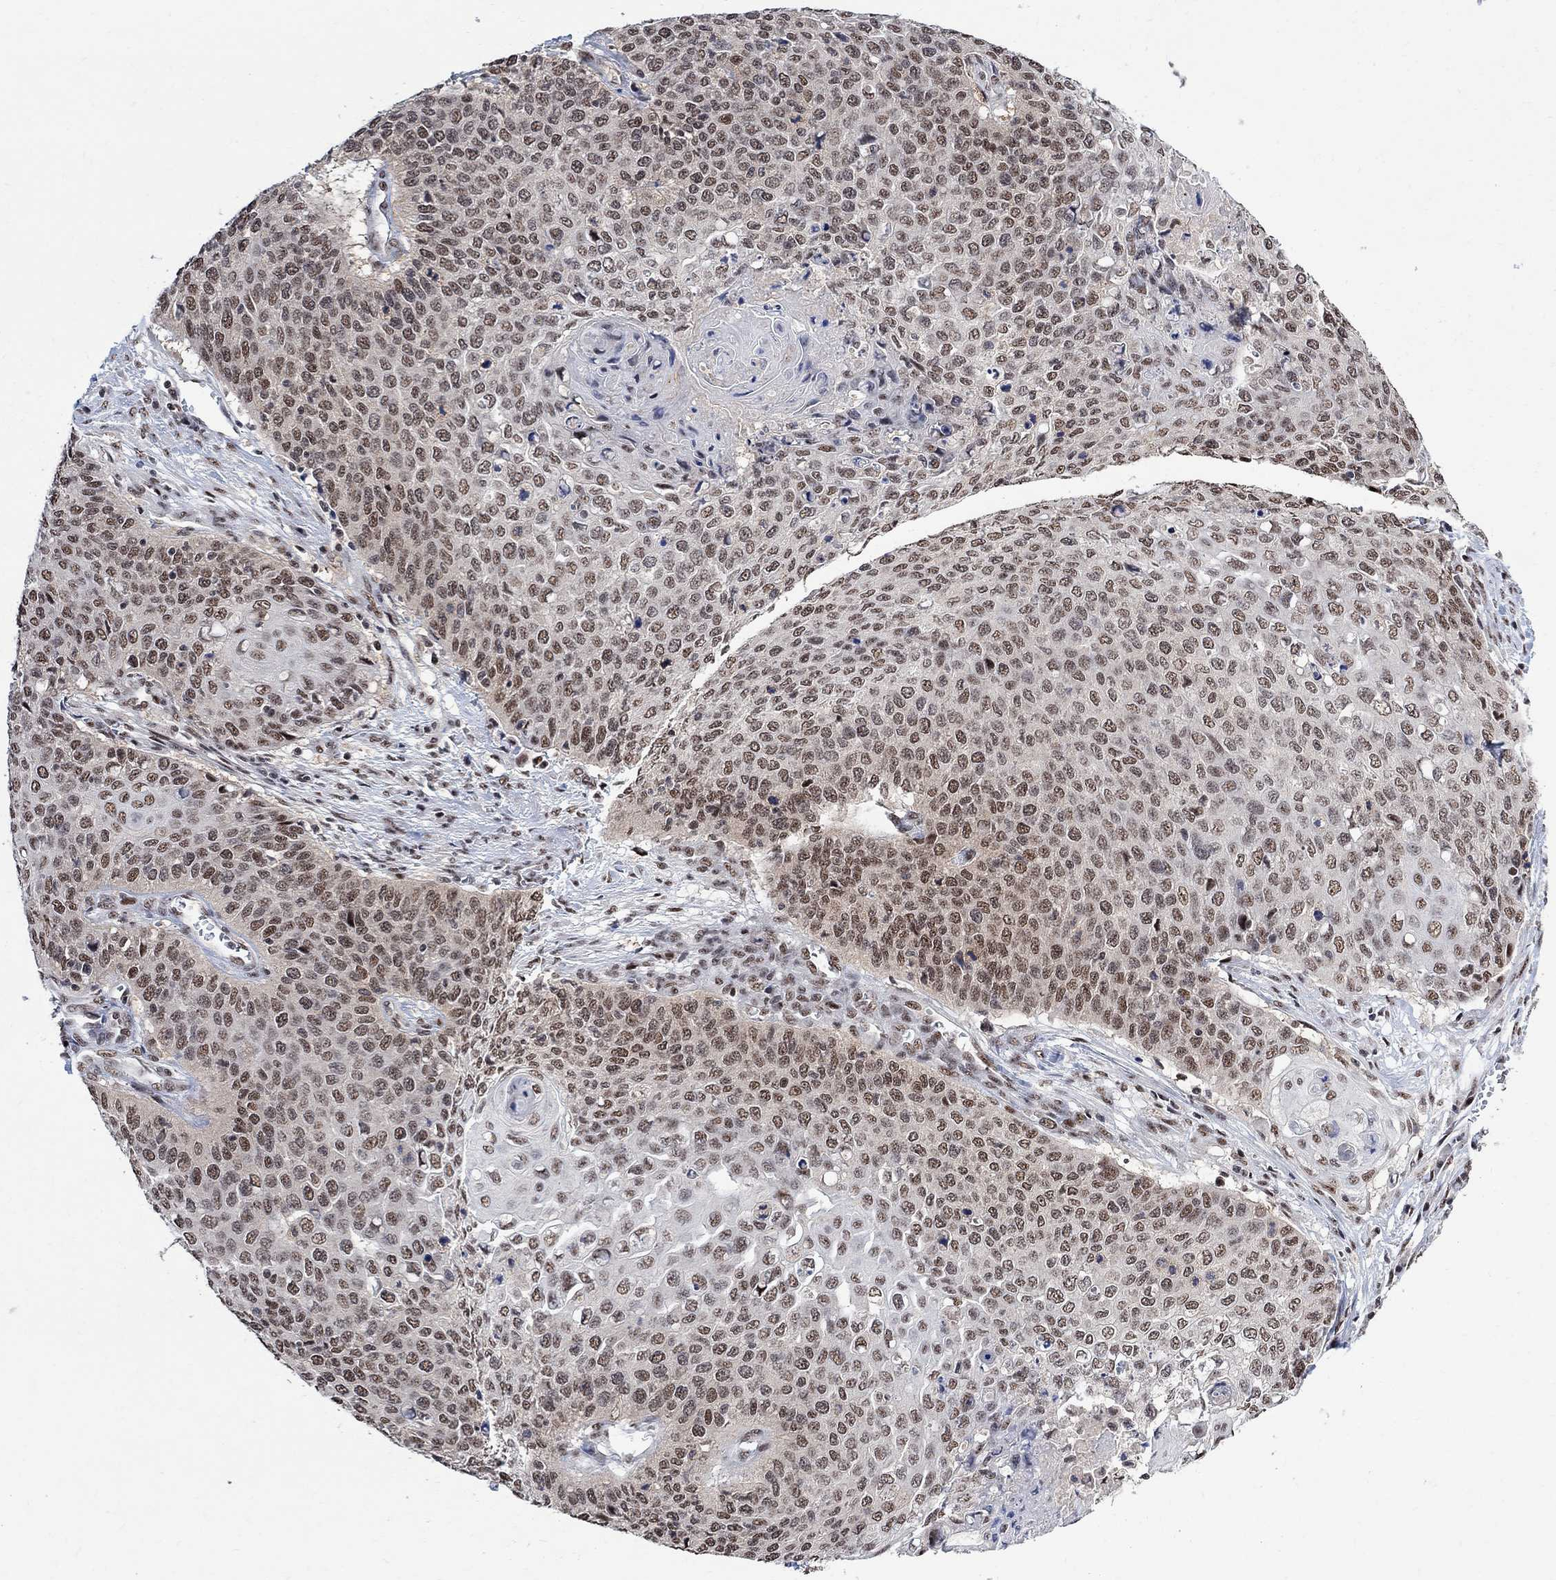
{"staining": {"intensity": "moderate", "quantity": ">75%", "location": "nuclear"}, "tissue": "cervical cancer", "cell_type": "Tumor cells", "image_type": "cancer", "snomed": [{"axis": "morphology", "description": "Squamous cell carcinoma, NOS"}, {"axis": "topography", "description": "Cervix"}], "caption": "The histopathology image reveals a brown stain indicating the presence of a protein in the nuclear of tumor cells in squamous cell carcinoma (cervical). The staining is performed using DAB (3,3'-diaminobenzidine) brown chromogen to label protein expression. The nuclei are counter-stained blue using hematoxylin.", "gene": "E4F1", "patient": {"sex": "female", "age": 39}}